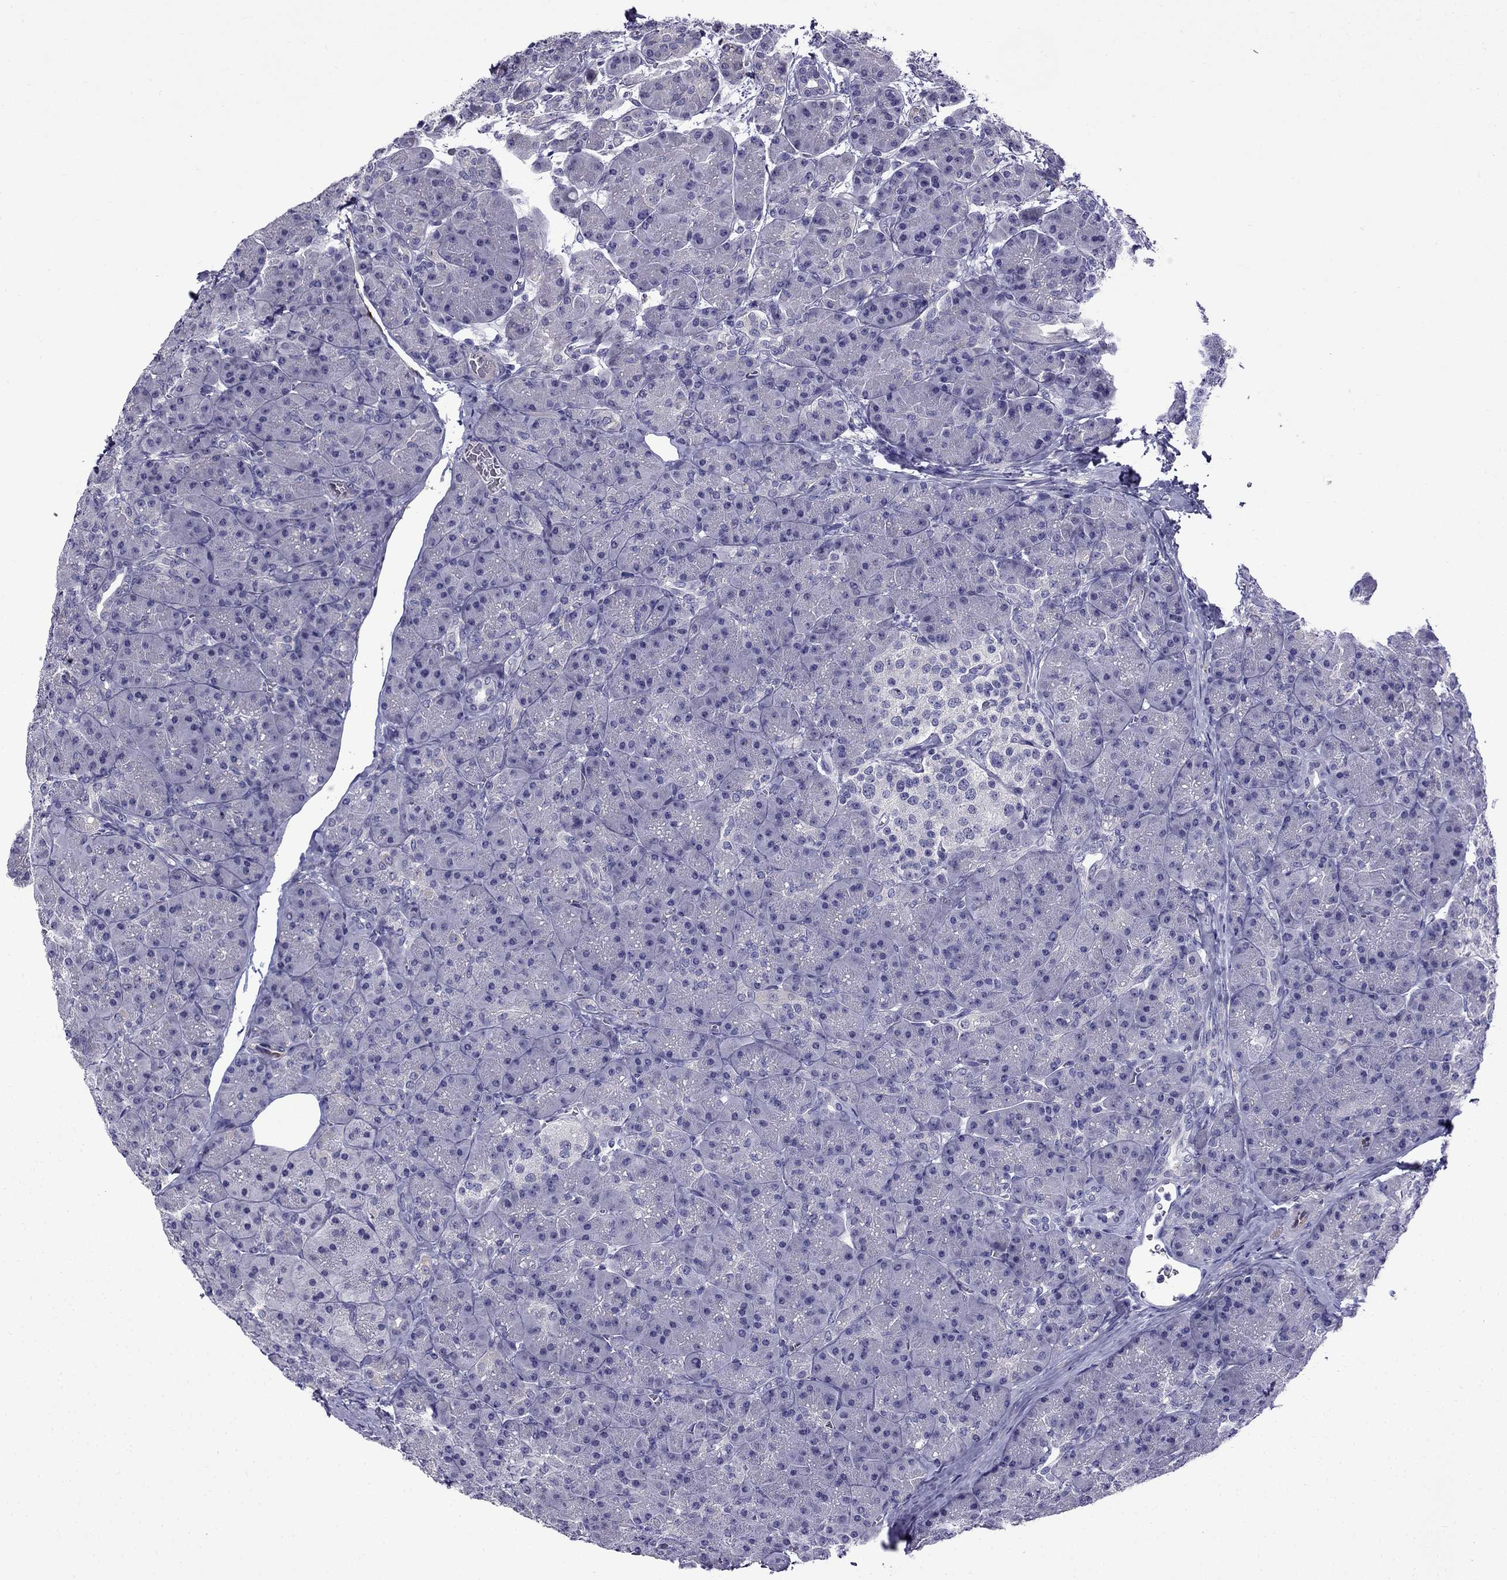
{"staining": {"intensity": "negative", "quantity": "none", "location": "none"}, "tissue": "pancreas", "cell_type": "Exocrine glandular cells", "image_type": "normal", "snomed": [{"axis": "morphology", "description": "Normal tissue, NOS"}, {"axis": "topography", "description": "Pancreas"}], "caption": "Exocrine glandular cells are negative for protein expression in benign human pancreas. (Stains: DAB (3,3'-diaminobenzidine) immunohistochemistry with hematoxylin counter stain, Microscopy: brightfield microscopy at high magnification).", "gene": "PI16", "patient": {"sex": "male", "age": 57}}